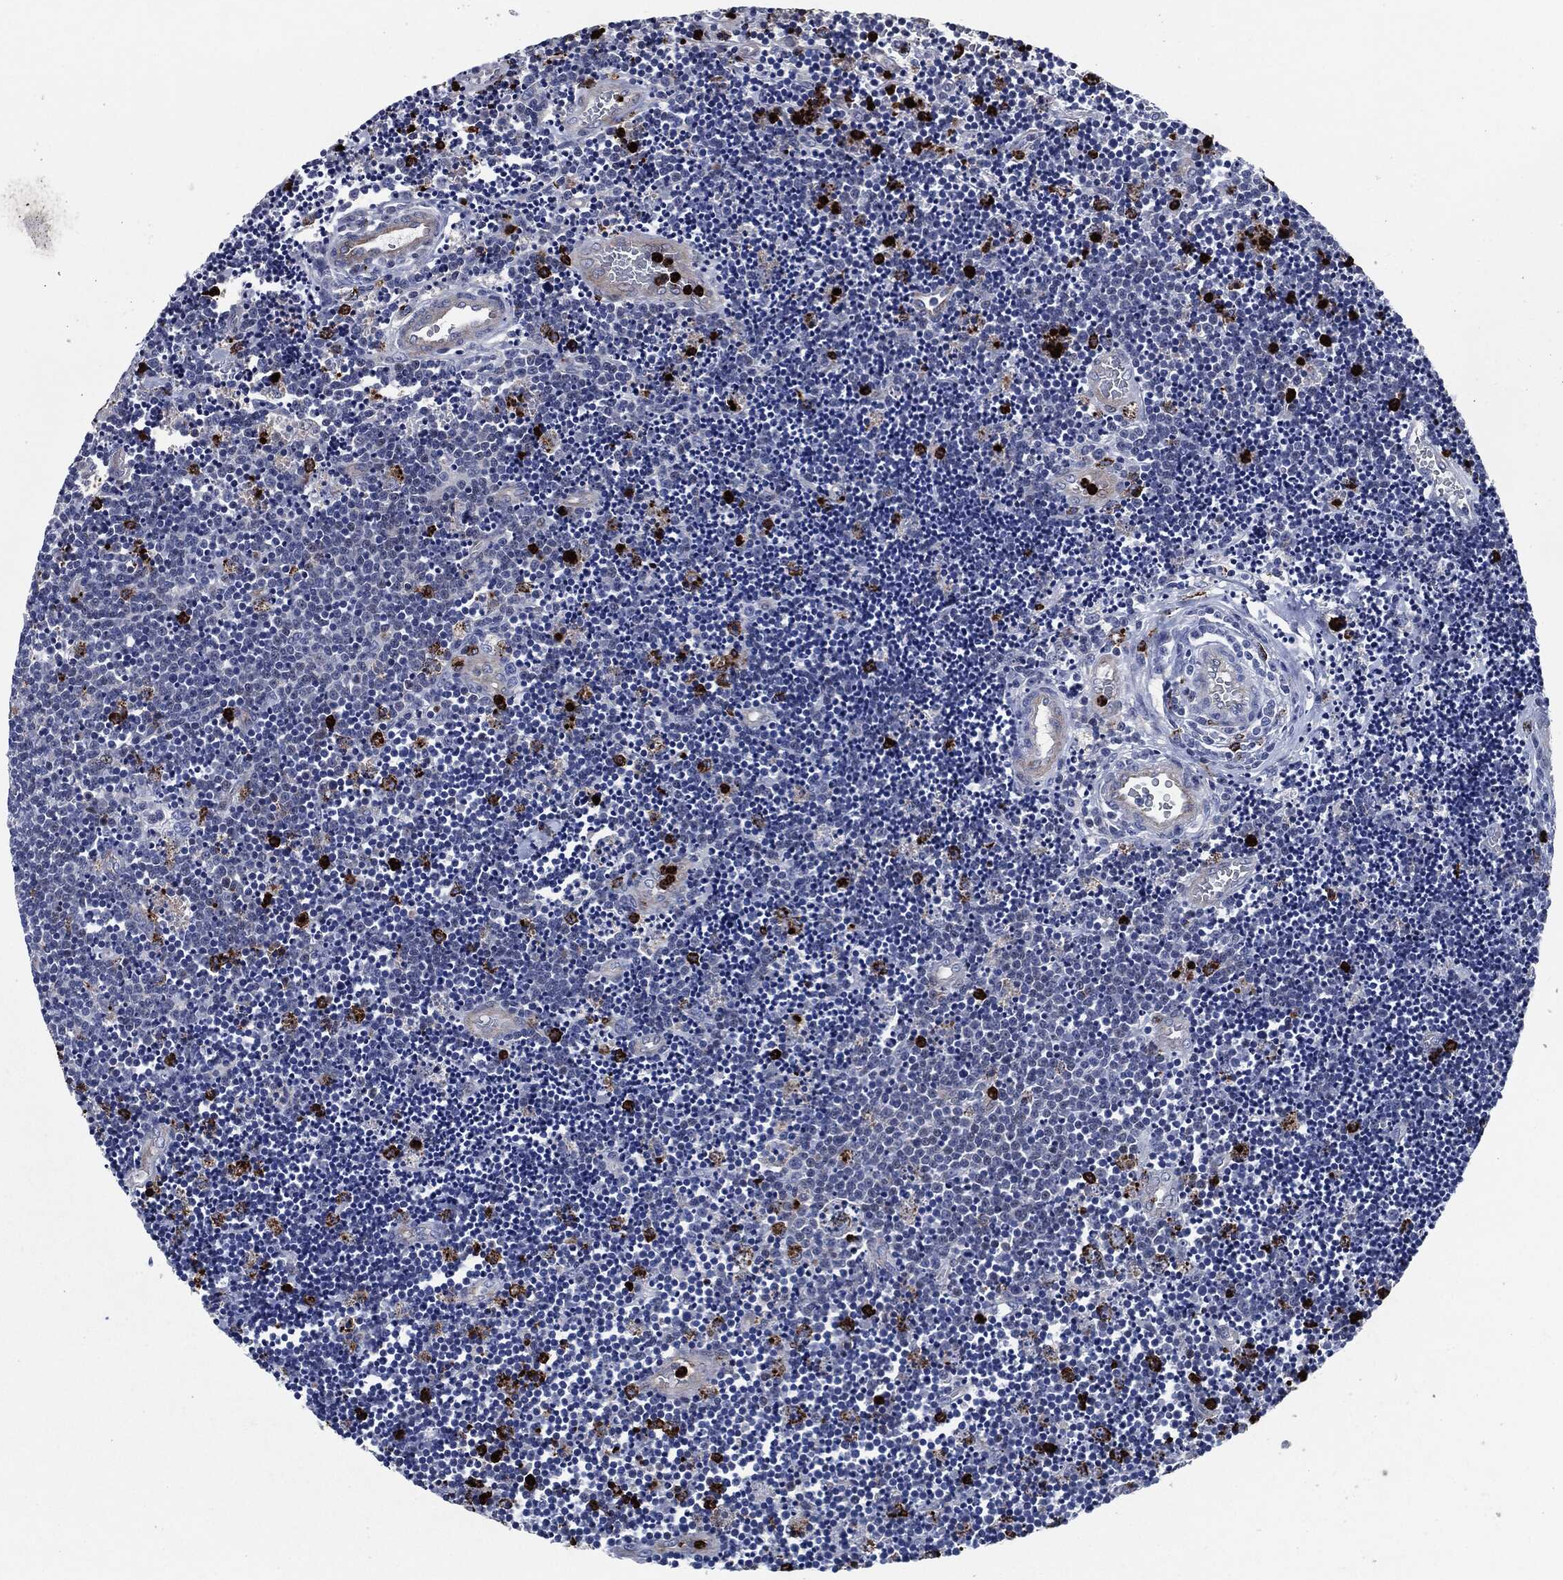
{"staining": {"intensity": "negative", "quantity": "none", "location": "none"}, "tissue": "lymphoma", "cell_type": "Tumor cells", "image_type": "cancer", "snomed": [{"axis": "morphology", "description": "Malignant lymphoma, non-Hodgkin's type, Low grade"}, {"axis": "topography", "description": "Brain"}], "caption": "The photomicrograph displays no significant expression in tumor cells of lymphoma. (Immunohistochemistry, brightfield microscopy, high magnification).", "gene": "MPO", "patient": {"sex": "female", "age": 66}}